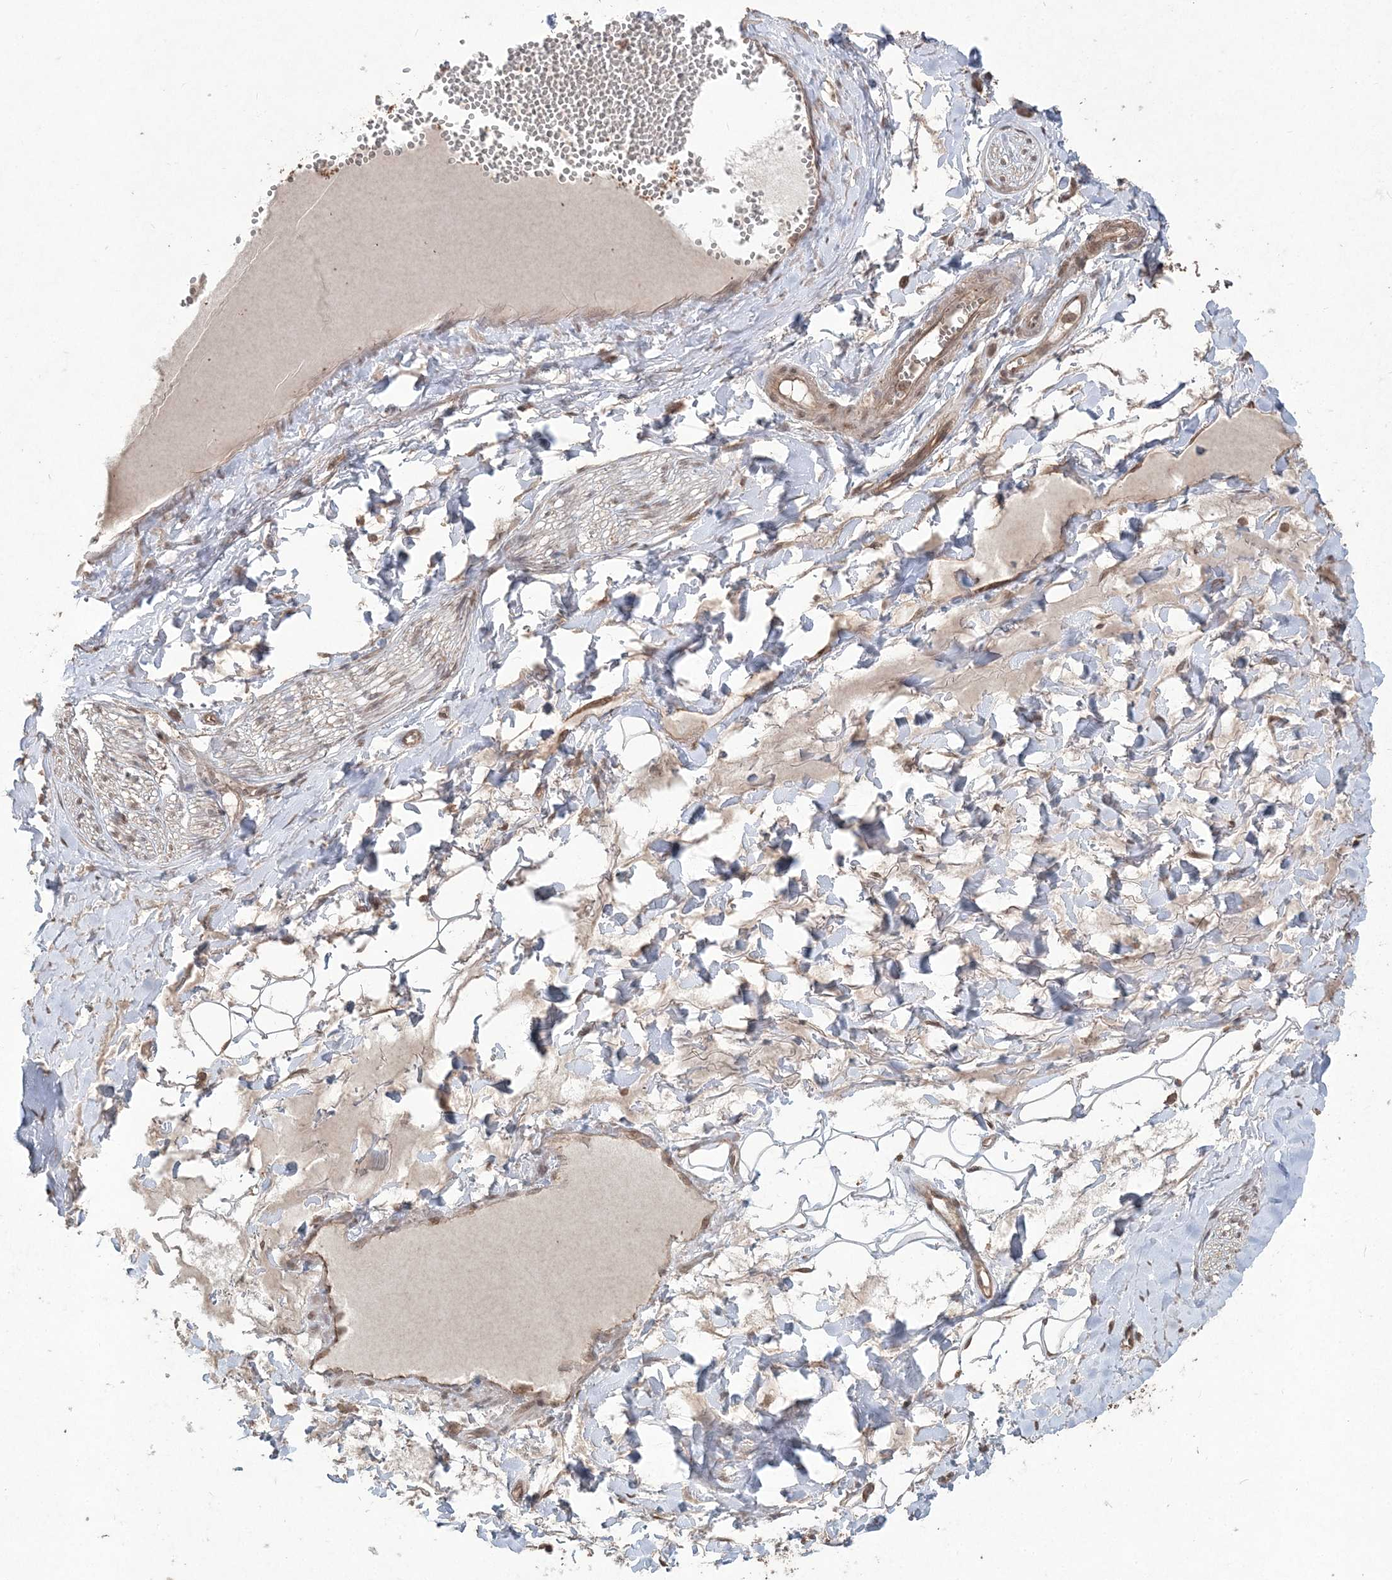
{"staining": {"intensity": "moderate", "quantity": "25%-75%", "location": "nuclear"}, "tissue": "adipose tissue", "cell_type": "Adipocytes", "image_type": "normal", "snomed": [{"axis": "morphology", "description": "Normal tissue, NOS"}, {"axis": "morphology", "description": "Inflammation, NOS"}, {"axis": "topography", "description": "Salivary gland"}, {"axis": "topography", "description": "Peripheral nerve tissue"}], "caption": "A high-resolution photomicrograph shows IHC staining of unremarkable adipose tissue, which shows moderate nuclear expression in approximately 25%-75% of adipocytes.", "gene": "EHHADH", "patient": {"sex": "female", "age": 75}}